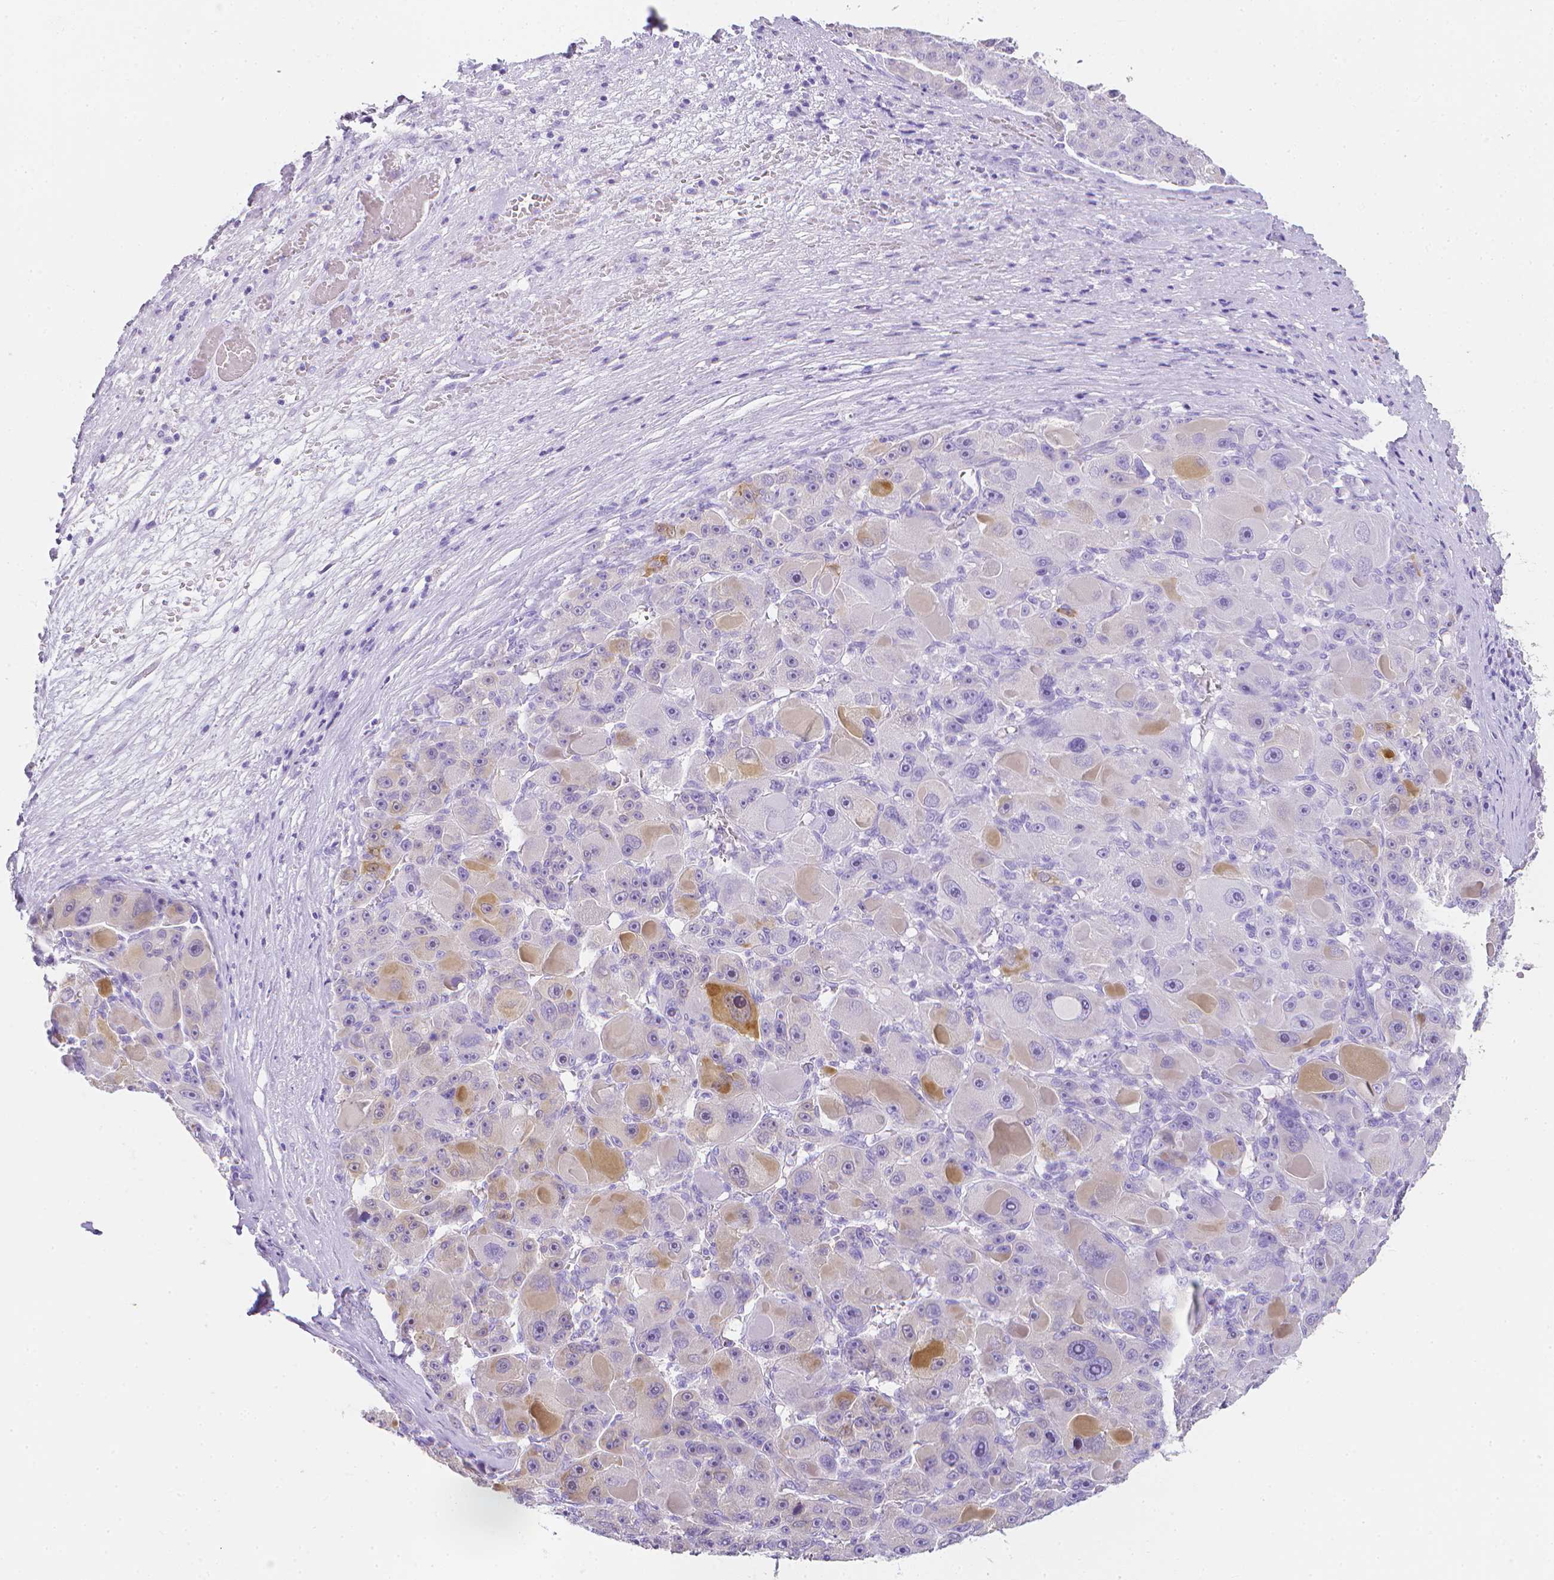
{"staining": {"intensity": "moderate", "quantity": "<25%", "location": "cytoplasmic/membranous"}, "tissue": "liver cancer", "cell_type": "Tumor cells", "image_type": "cancer", "snomed": [{"axis": "morphology", "description": "Carcinoma, Hepatocellular, NOS"}, {"axis": "topography", "description": "Liver"}], "caption": "High-magnification brightfield microscopy of liver cancer (hepatocellular carcinoma) stained with DAB (3,3'-diaminobenzidine) (brown) and counterstained with hematoxylin (blue). tumor cells exhibit moderate cytoplasmic/membranous positivity is seen in about<25% of cells.", "gene": "LGALS4", "patient": {"sex": "male", "age": 76}}